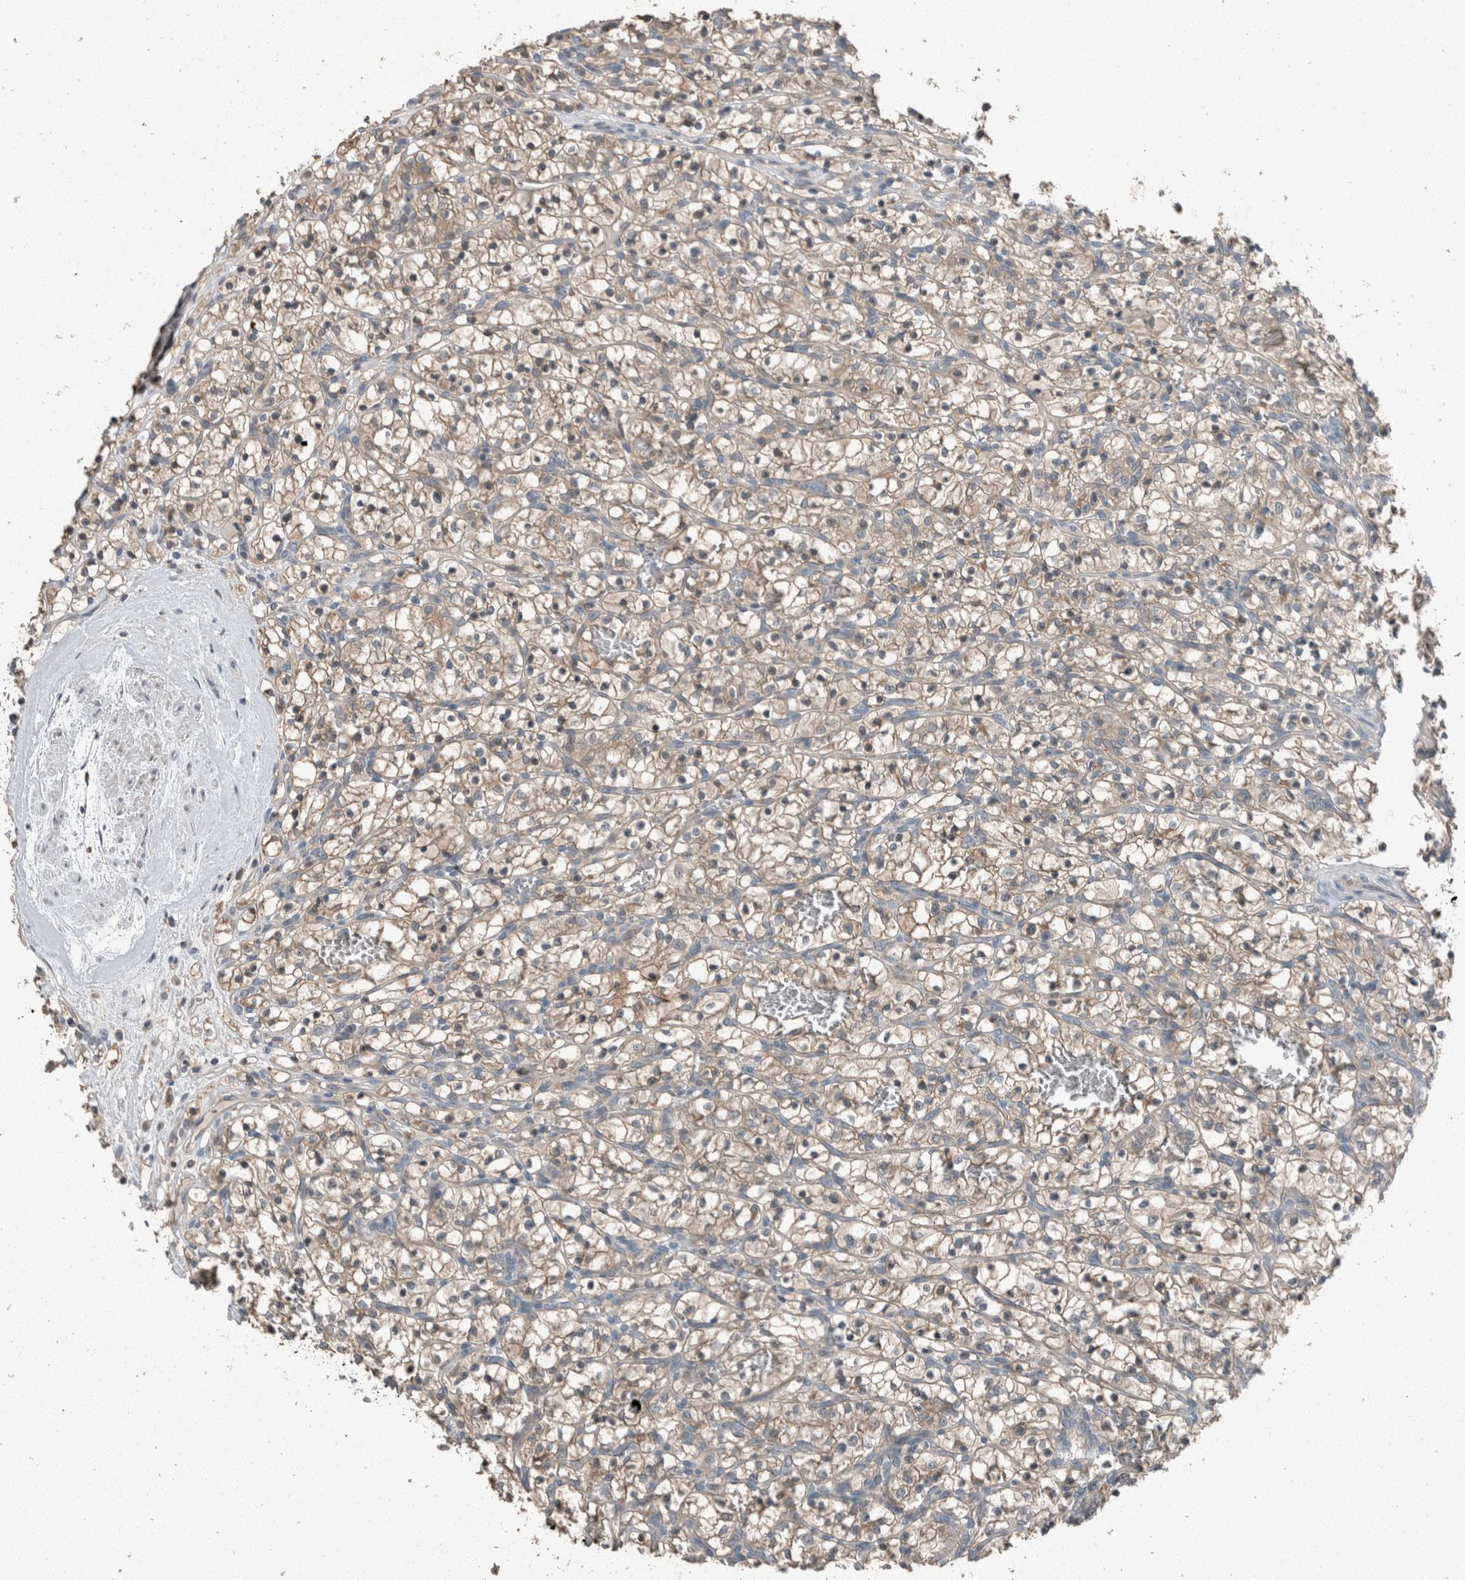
{"staining": {"intensity": "weak", "quantity": ">75%", "location": "cytoplasmic/membranous"}, "tissue": "renal cancer", "cell_type": "Tumor cells", "image_type": "cancer", "snomed": [{"axis": "morphology", "description": "Adenocarcinoma, NOS"}, {"axis": "topography", "description": "Kidney"}], "caption": "Renal cancer stained for a protein reveals weak cytoplasmic/membranous positivity in tumor cells.", "gene": "KNTC1", "patient": {"sex": "female", "age": 57}}